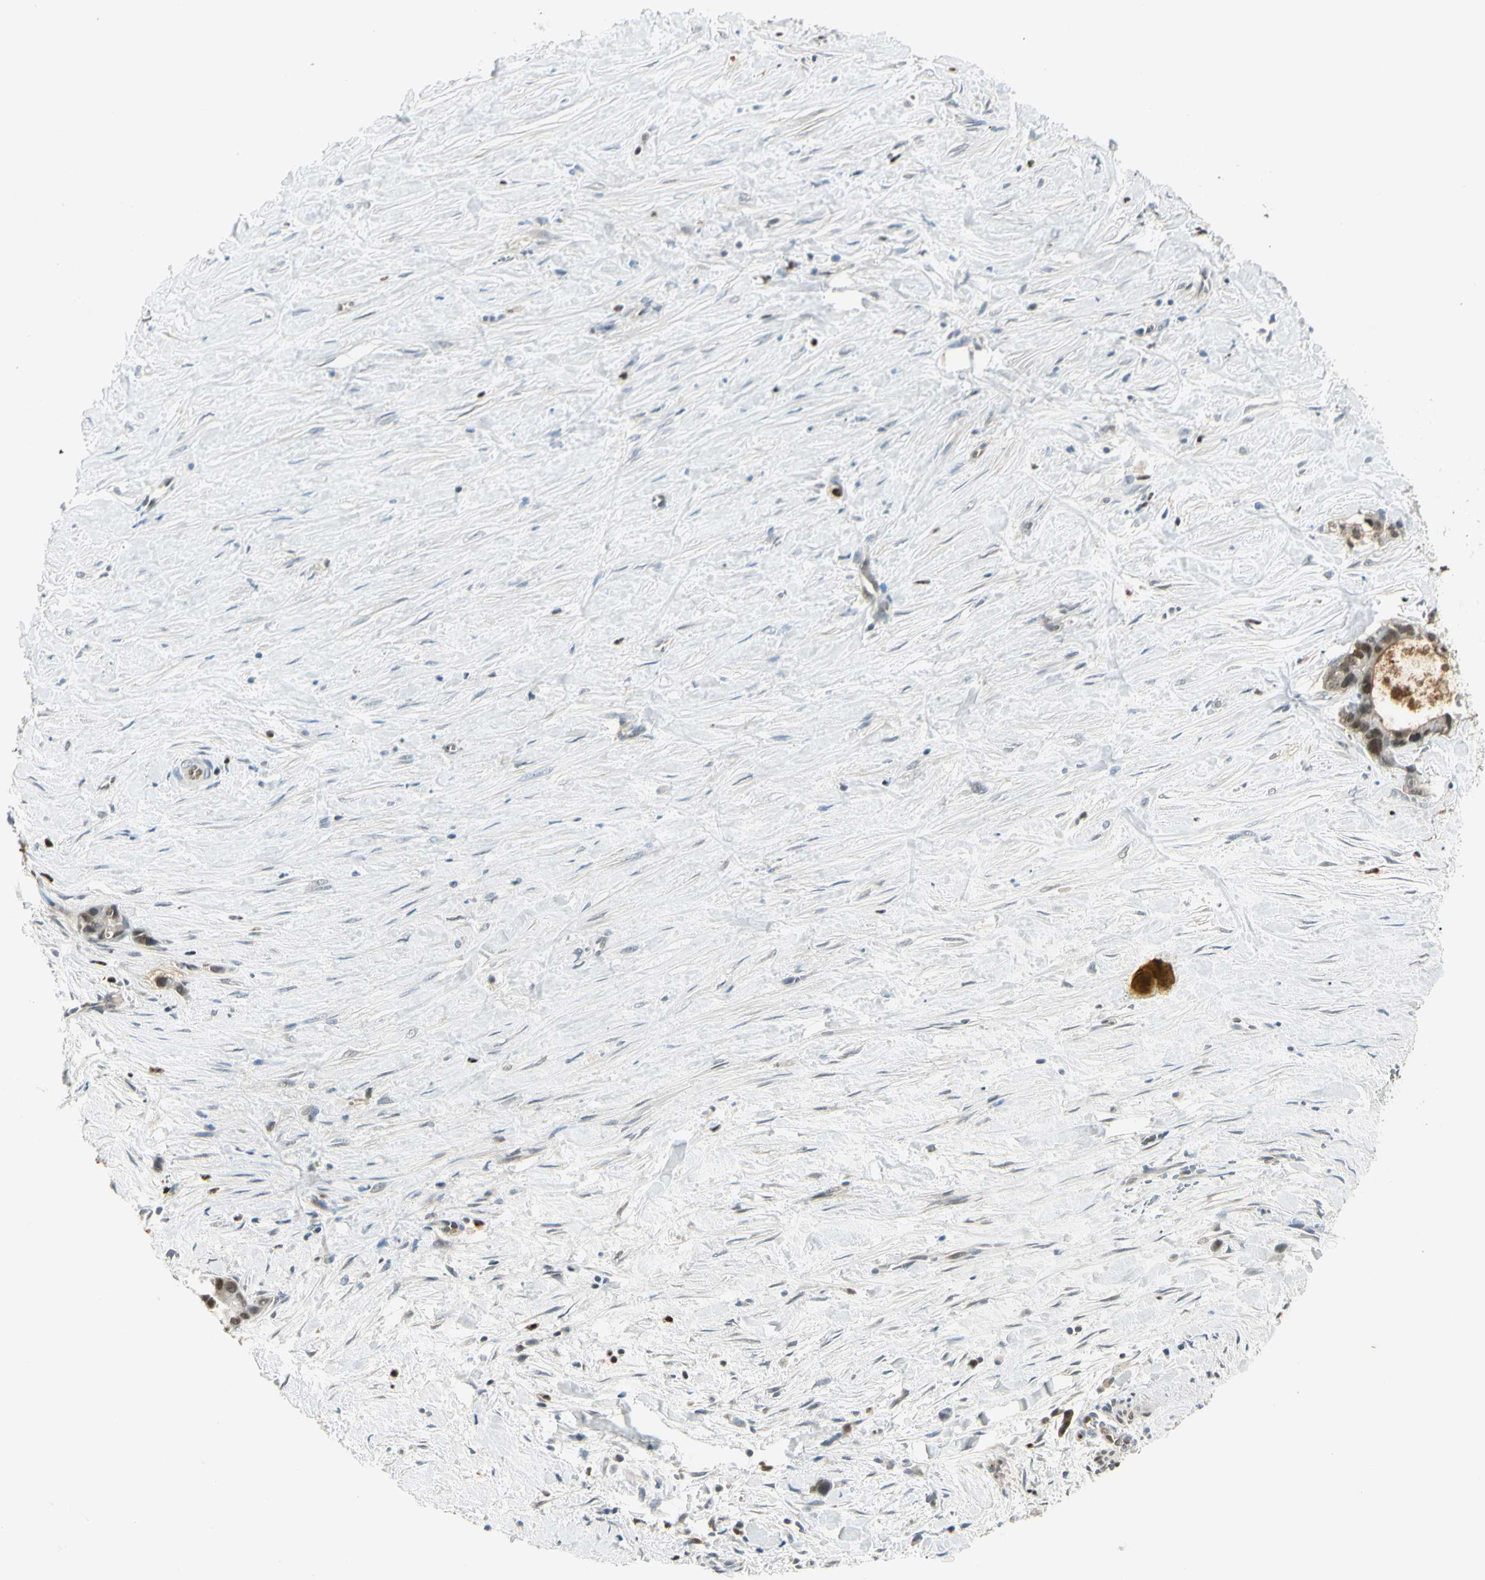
{"staining": {"intensity": "moderate", "quantity": "25%-75%", "location": "nuclear"}, "tissue": "liver cancer", "cell_type": "Tumor cells", "image_type": "cancer", "snomed": [{"axis": "morphology", "description": "Cholangiocarcinoma"}, {"axis": "topography", "description": "Liver"}], "caption": "A high-resolution image shows IHC staining of liver cancer (cholangiocarcinoma), which exhibits moderate nuclear expression in approximately 25%-75% of tumor cells. (IHC, brightfield microscopy, high magnification).", "gene": "LTA4H", "patient": {"sex": "female", "age": 55}}